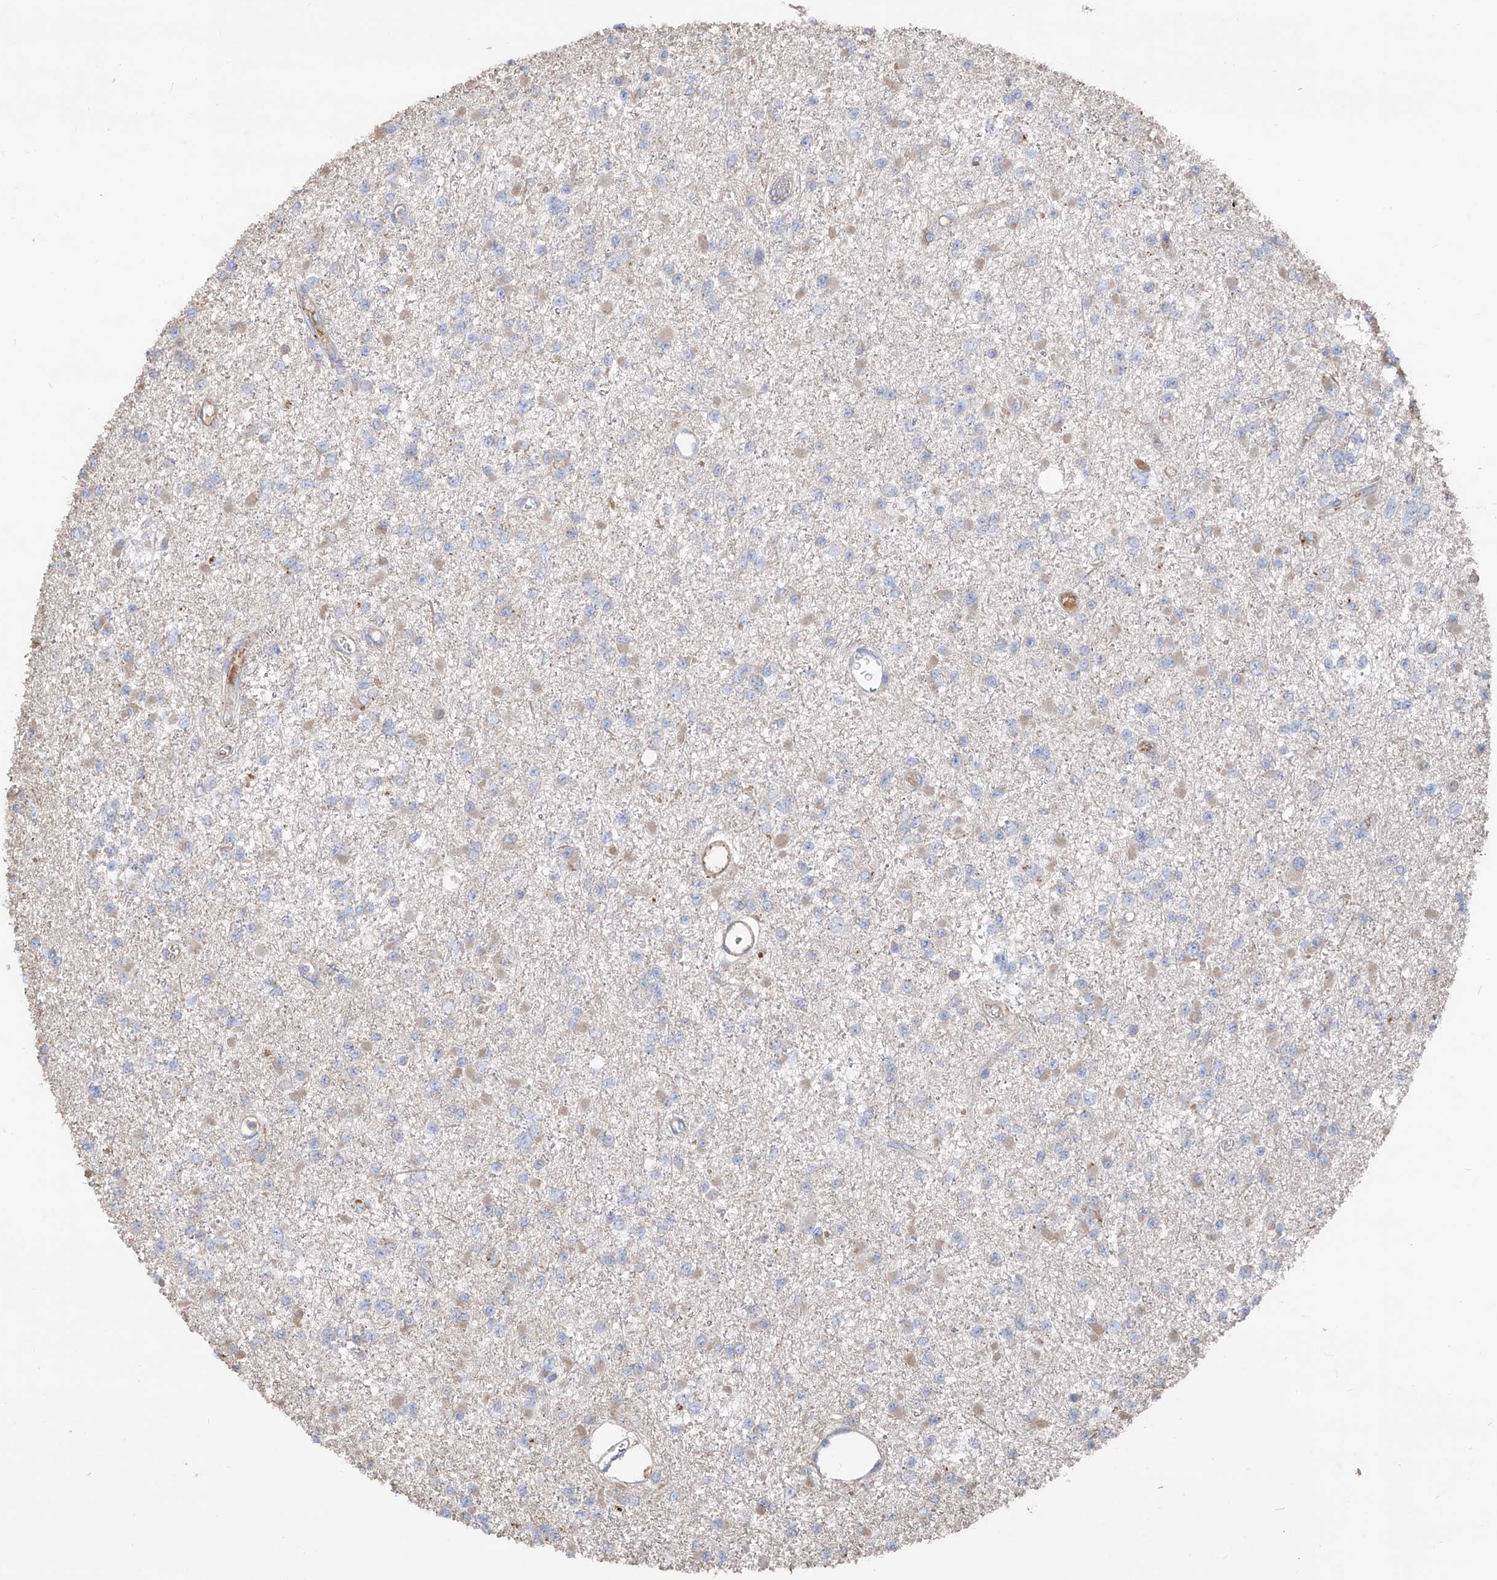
{"staining": {"intensity": "negative", "quantity": "none", "location": "none"}, "tissue": "glioma", "cell_type": "Tumor cells", "image_type": "cancer", "snomed": [{"axis": "morphology", "description": "Glioma, malignant, Low grade"}, {"axis": "topography", "description": "Brain"}], "caption": "Immunohistochemical staining of human glioma exhibits no significant staining in tumor cells.", "gene": "EDN1", "patient": {"sex": "female", "age": 22}}